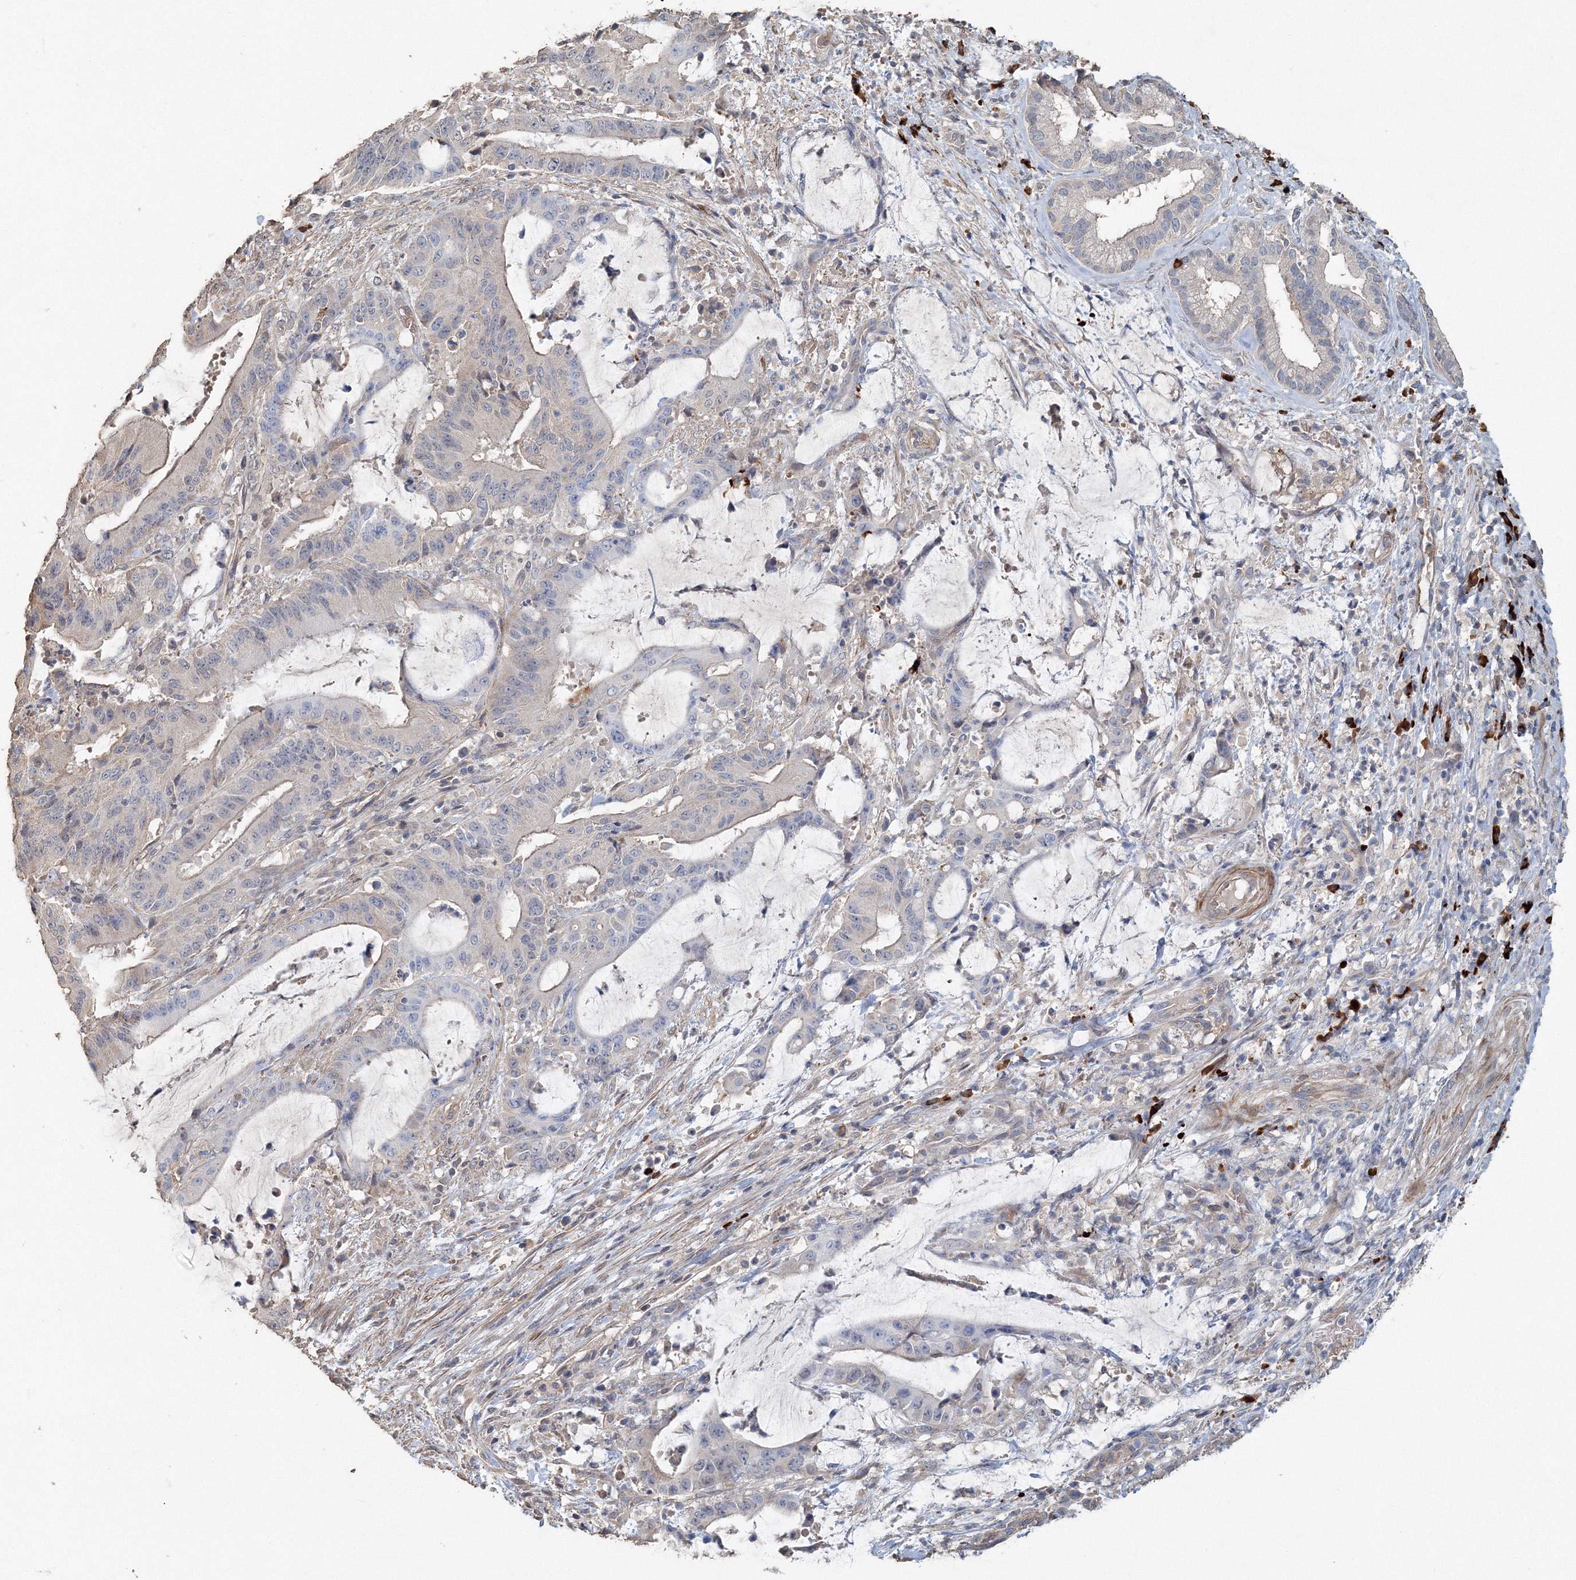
{"staining": {"intensity": "weak", "quantity": "<25%", "location": "cytoplasmic/membranous"}, "tissue": "liver cancer", "cell_type": "Tumor cells", "image_type": "cancer", "snomed": [{"axis": "morphology", "description": "Normal tissue, NOS"}, {"axis": "morphology", "description": "Cholangiocarcinoma"}, {"axis": "topography", "description": "Liver"}, {"axis": "topography", "description": "Peripheral nerve tissue"}], "caption": "This is an immunohistochemistry (IHC) histopathology image of human liver cancer. There is no expression in tumor cells.", "gene": "NALF2", "patient": {"sex": "female", "age": 73}}